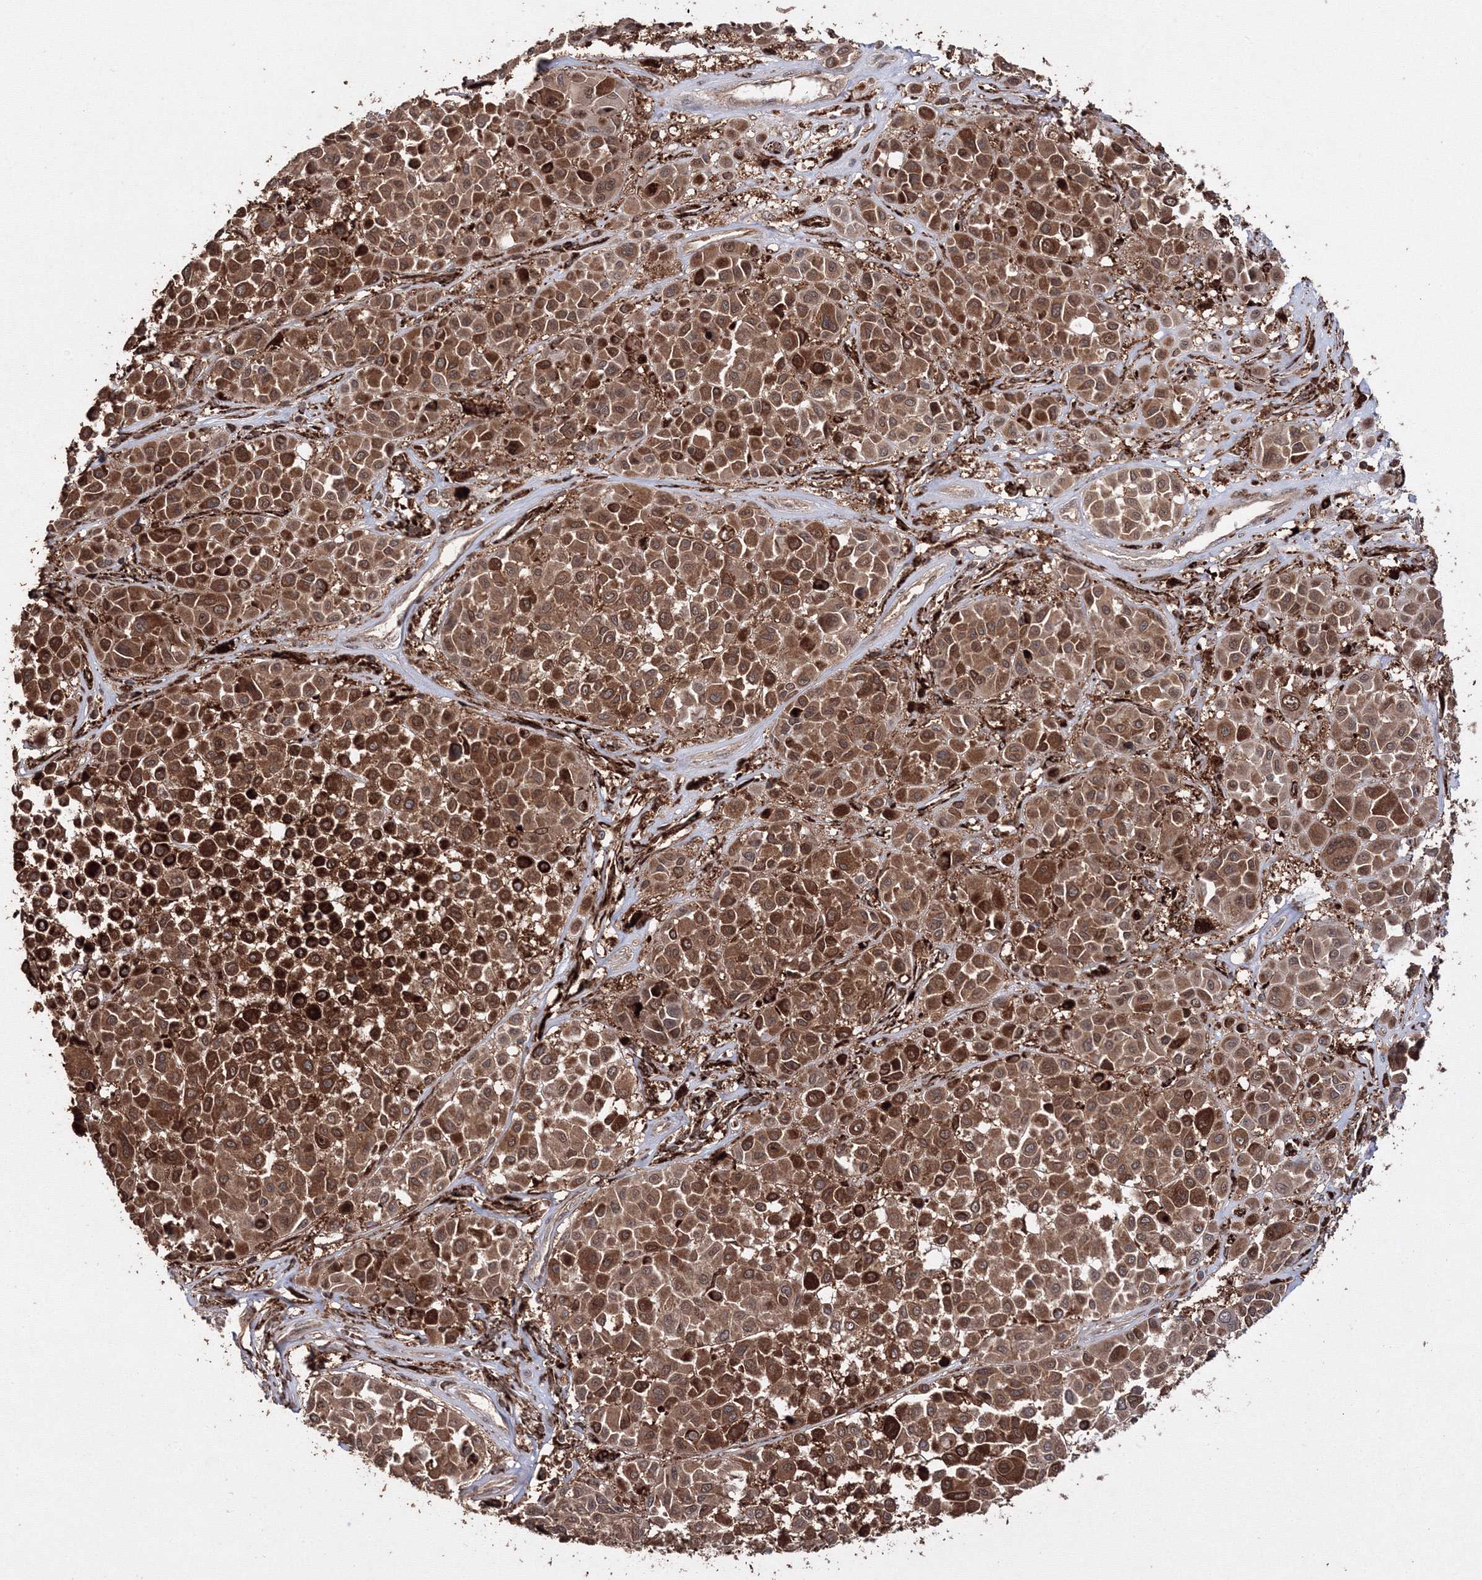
{"staining": {"intensity": "strong", "quantity": ">75%", "location": "cytoplasmic/membranous"}, "tissue": "melanoma", "cell_type": "Tumor cells", "image_type": "cancer", "snomed": [{"axis": "morphology", "description": "Malignant melanoma, Metastatic site"}, {"axis": "topography", "description": "Soft tissue"}], "caption": "Brown immunohistochemical staining in melanoma shows strong cytoplasmic/membranous staining in approximately >75% of tumor cells.", "gene": "DDO", "patient": {"sex": "male", "age": 41}}